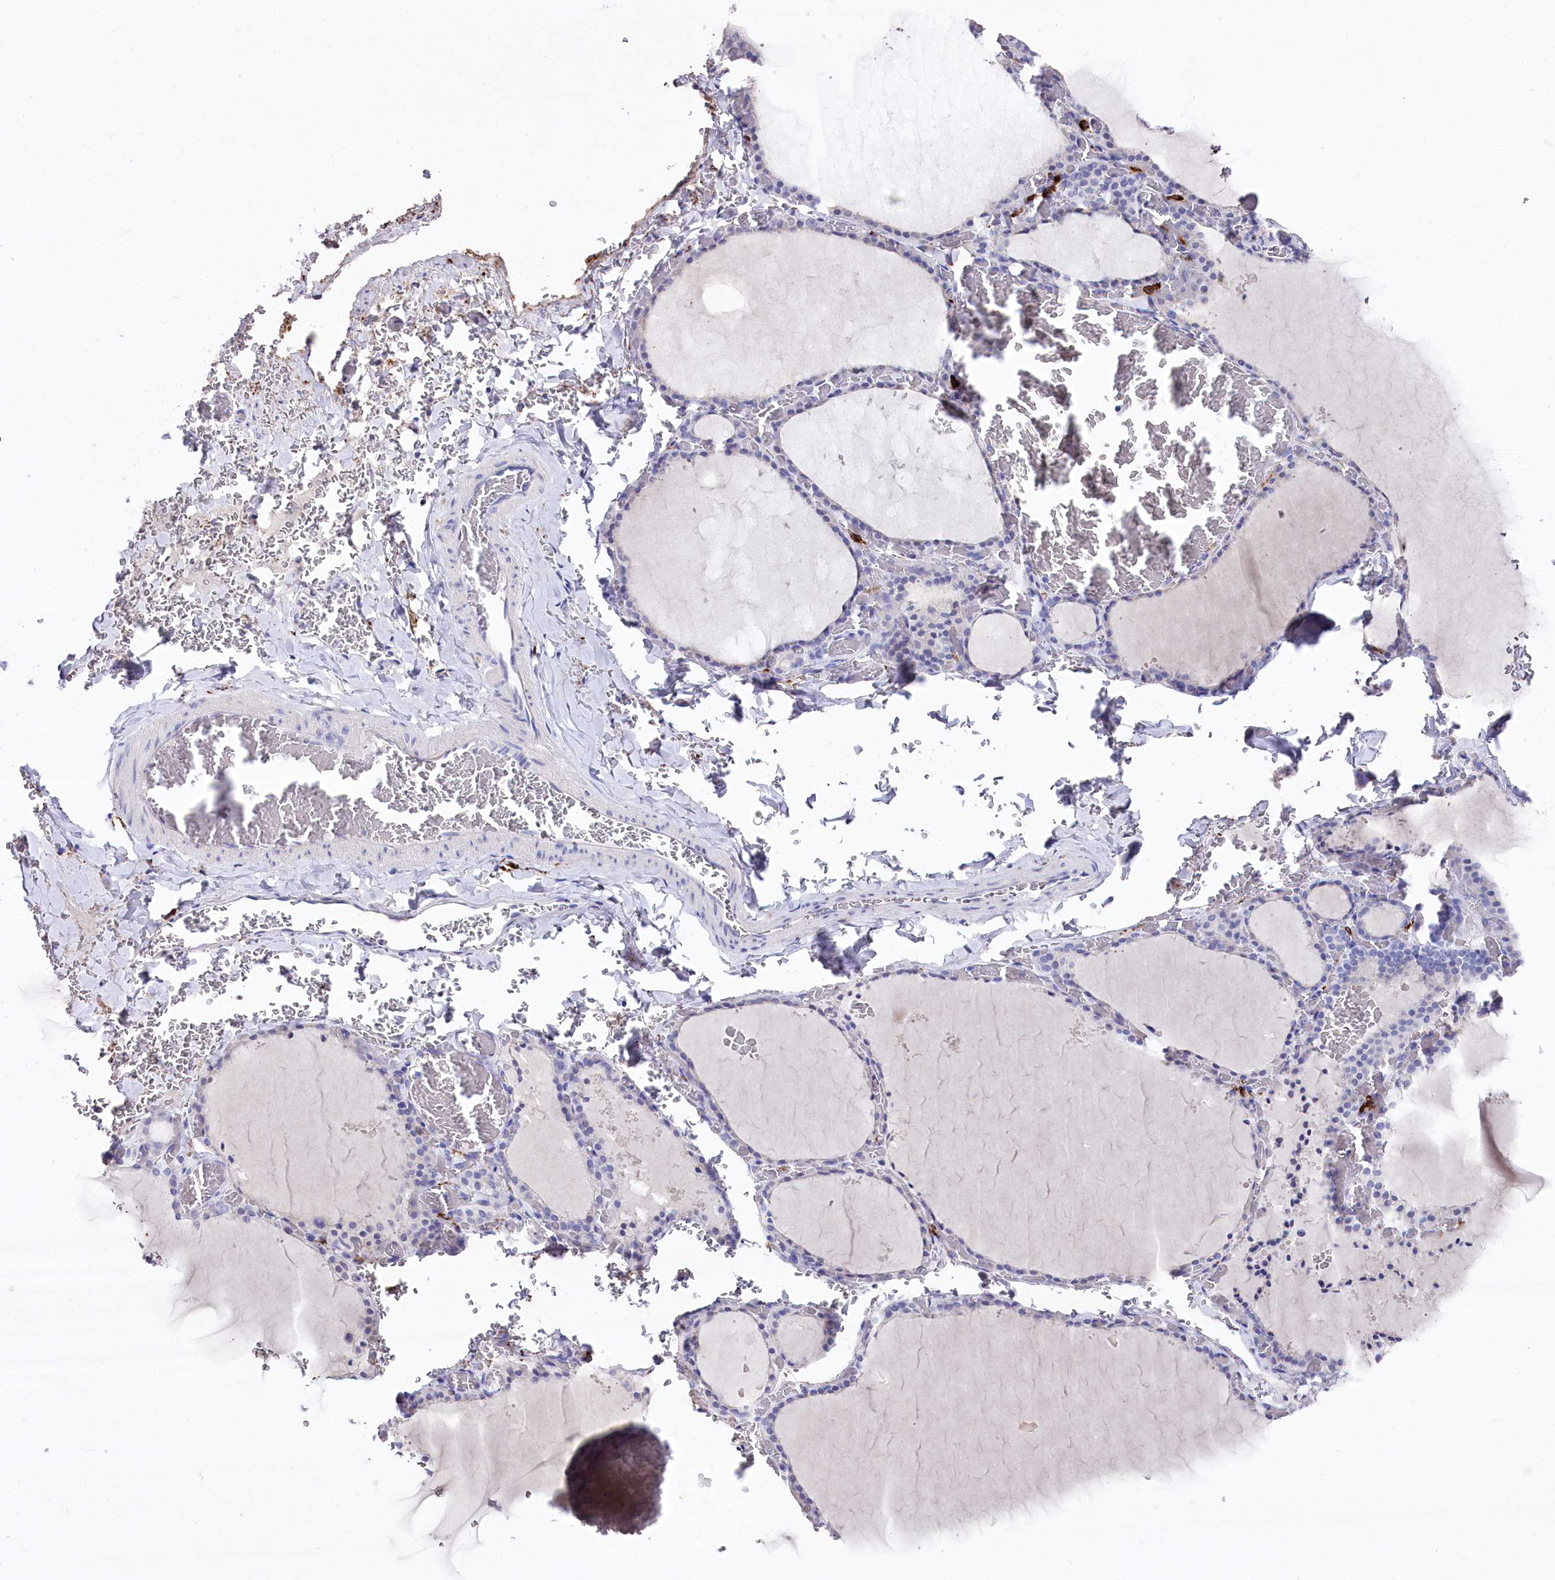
{"staining": {"intensity": "negative", "quantity": "none", "location": "none"}, "tissue": "thyroid gland", "cell_type": "Glandular cells", "image_type": "normal", "snomed": [{"axis": "morphology", "description": "Normal tissue, NOS"}, {"axis": "topography", "description": "Thyroid gland"}], "caption": "An IHC photomicrograph of unremarkable thyroid gland is shown. There is no staining in glandular cells of thyroid gland.", "gene": "CLEC4M", "patient": {"sex": "female", "age": 39}}